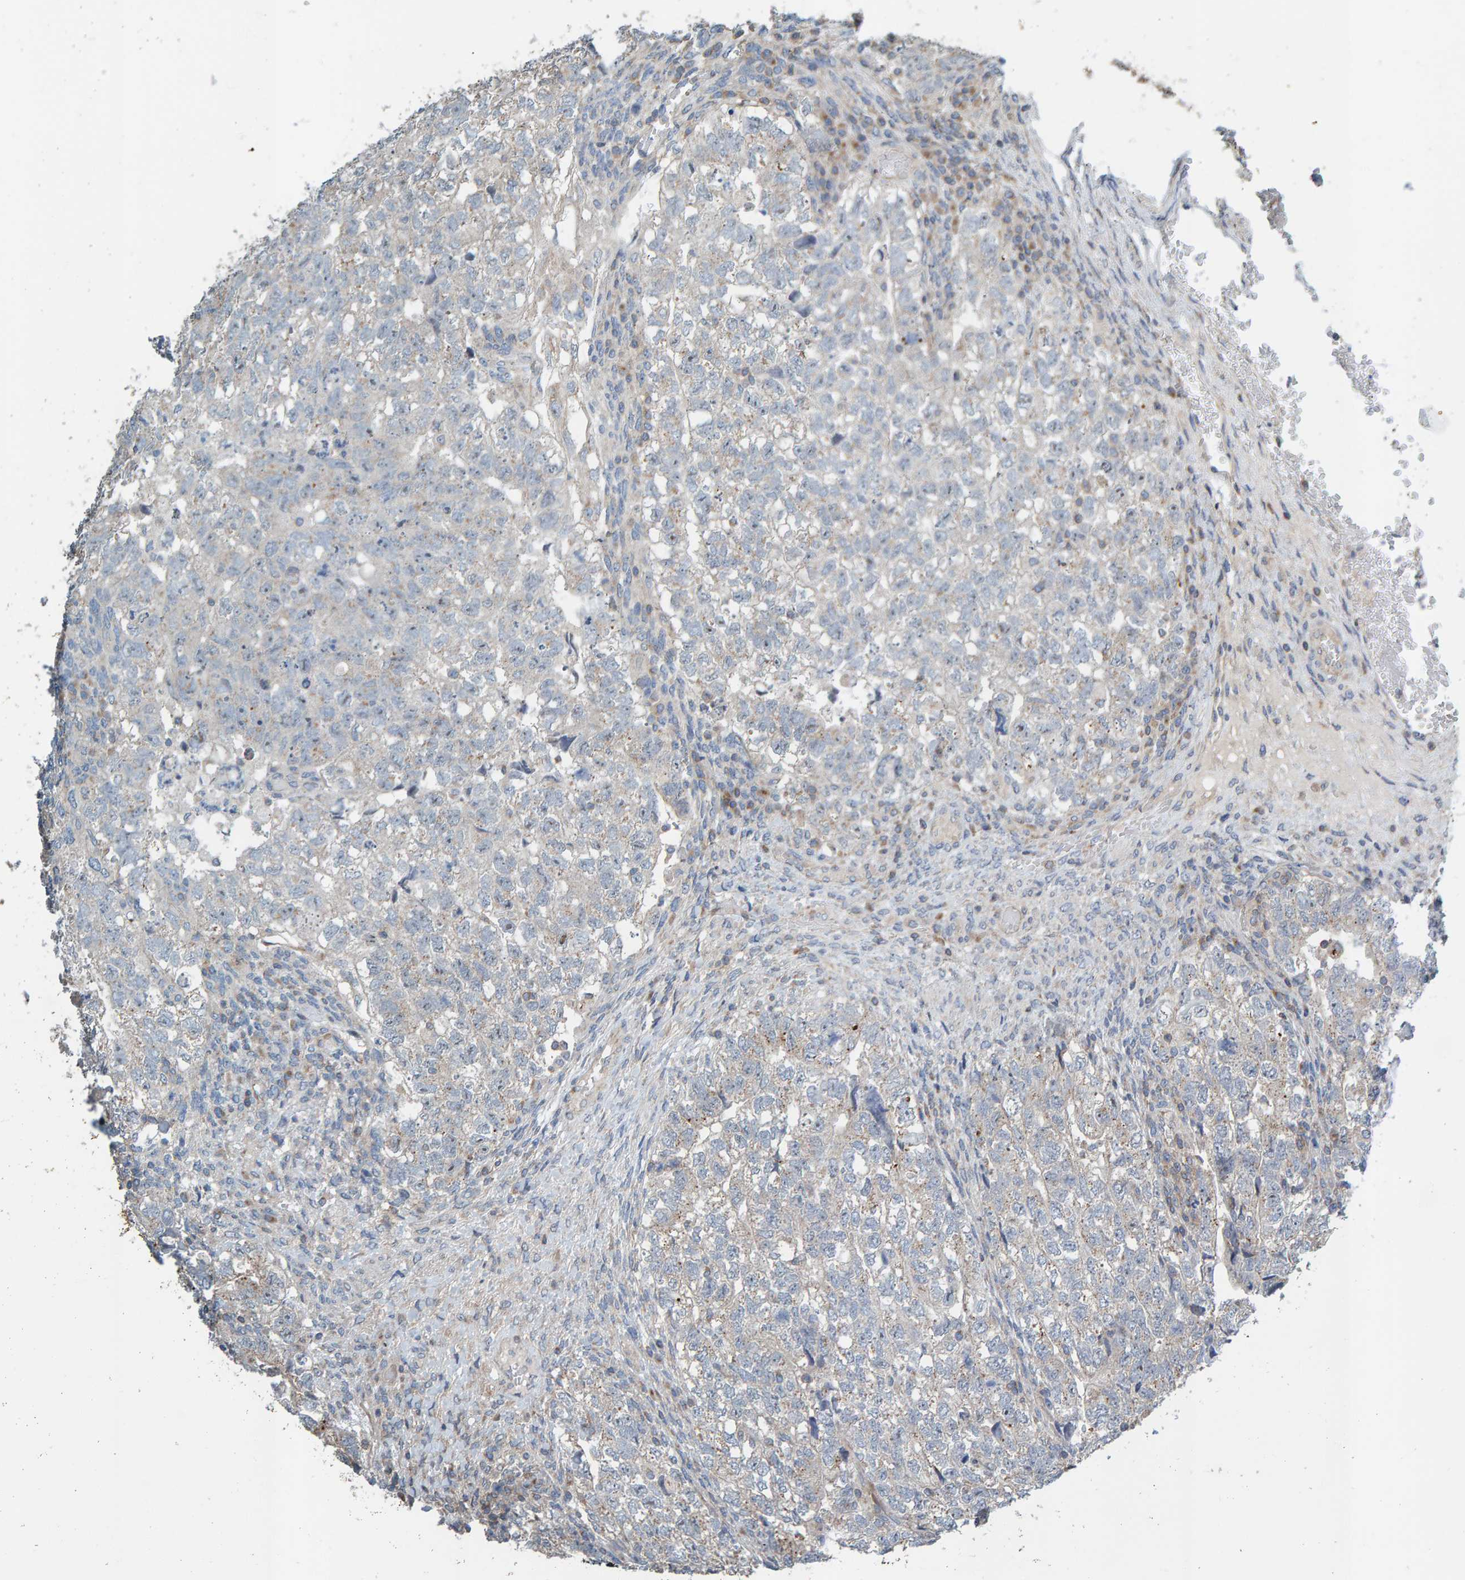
{"staining": {"intensity": "weak", "quantity": "<25%", "location": "cytoplasmic/membranous"}, "tissue": "testis cancer", "cell_type": "Tumor cells", "image_type": "cancer", "snomed": [{"axis": "morphology", "description": "Carcinoma, Embryonal, NOS"}, {"axis": "topography", "description": "Testis"}], "caption": "Tumor cells show no significant protein positivity in testis embryonal carcinoma. The staining is performed using DAB brown chromogen with nuclei counter-stained in using hematoxylin.", "gene": "CCM2", "patient": {"sex": "male", "age": 36}}